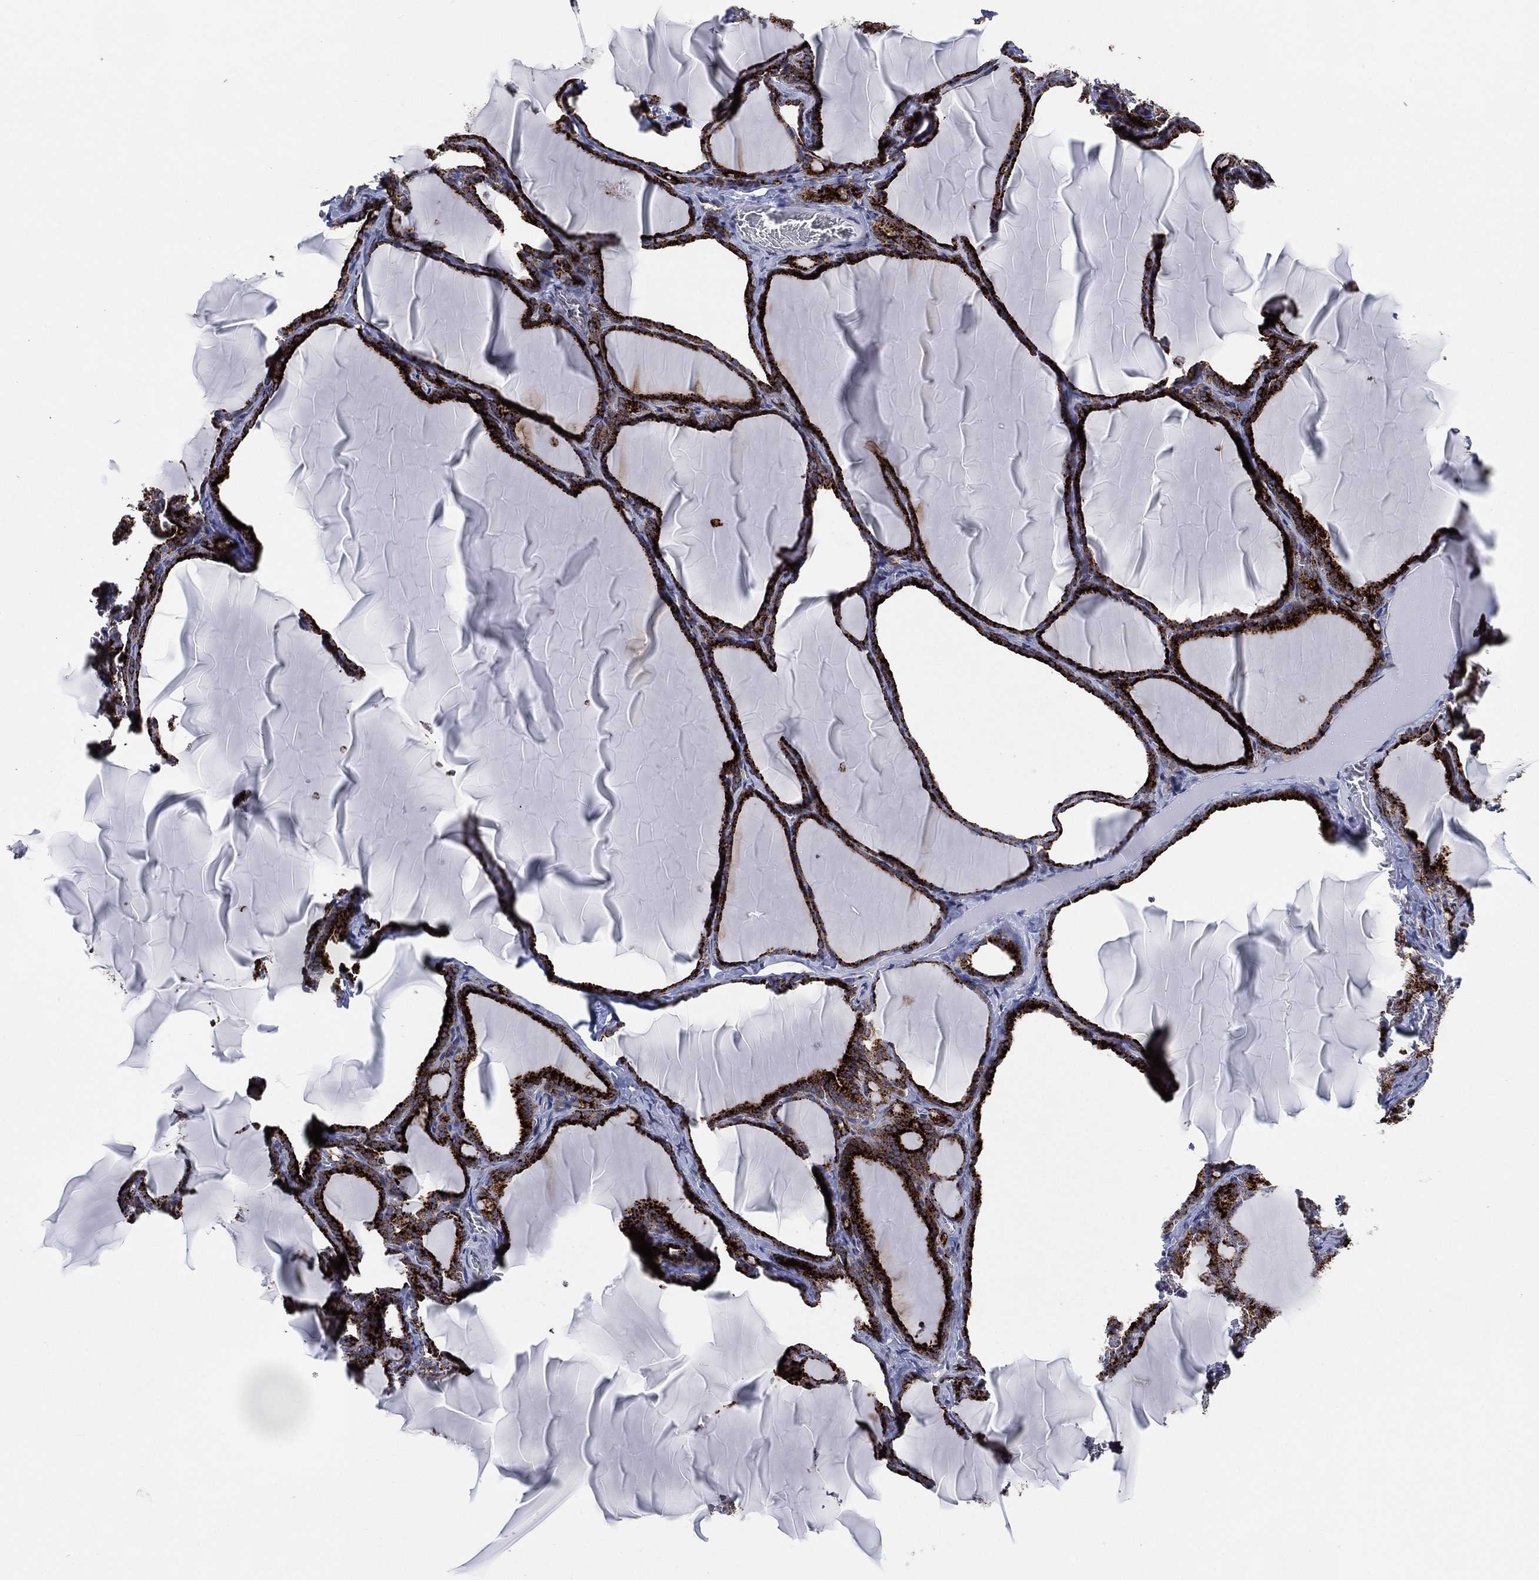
{"staining": {"intensity": "strong", "quantity": ">75%", "location": "cytoplasmic/membranous"}, "tissue": "thyroid gland", "cell_type": "Glandular cells", "image_type": "normal", "snomed": [{"axis": "morphology", "description": "Normal tissue, NOS"}, {"axis": "morphology", "description": "Hyperplasia, NOS"}, {"axis": "topography", "description": "Thyroid gland"}], "caption": "There is high levels of strong cytoplasmic/membranous staining in glandular cells of benign thyroid gland, as demonstrated by immunohistochemical staining (brown color).", "gene": "FAM104A", "patient": {"sex": "female", "age": 27}}